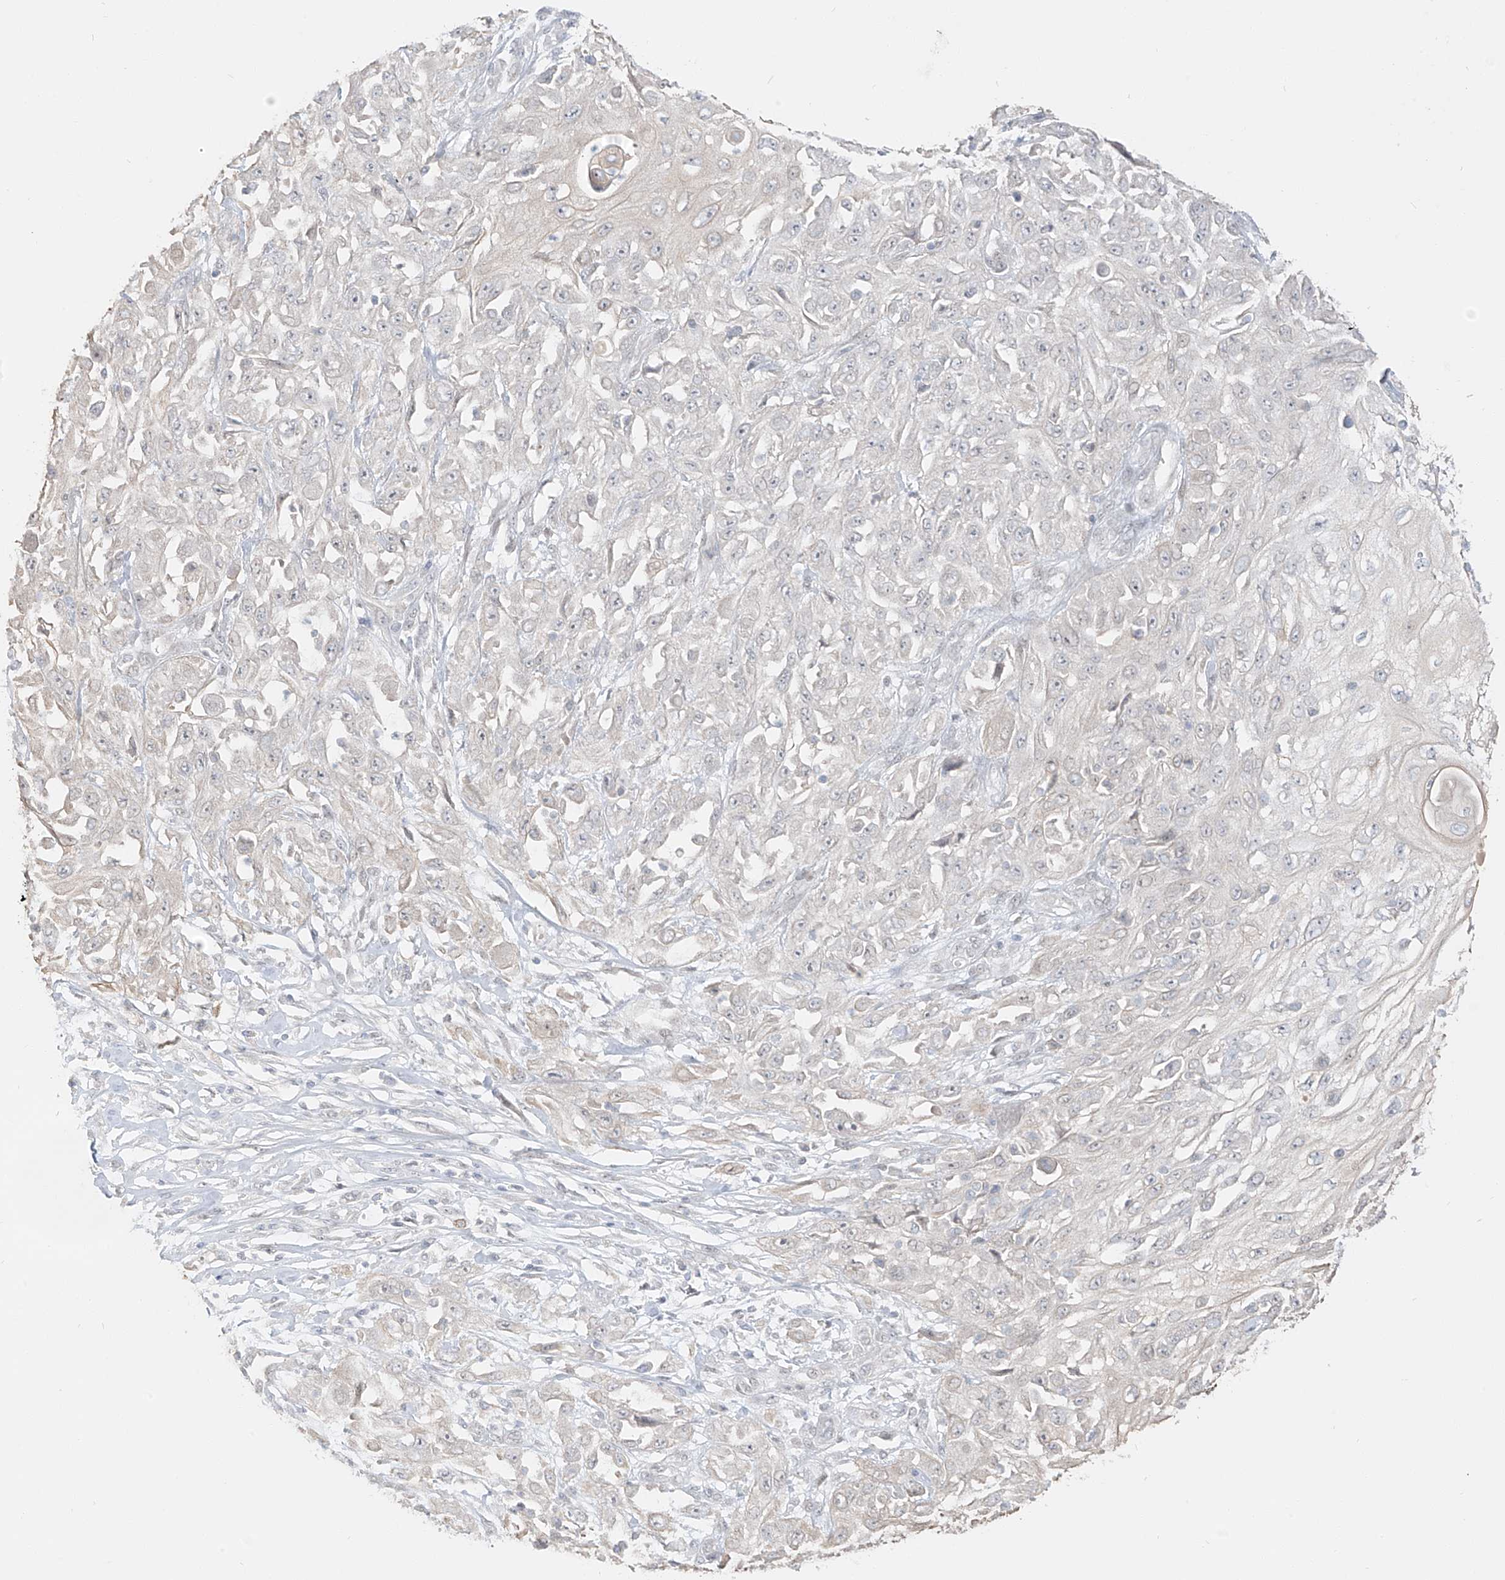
{"staining": {"intensity": "negative", "quantity": "none", "location": "none"}, "tissue": "skin cancer", "cell_type": "Tumor cells", "image_type": "cancer", "snomed": [{"axis": "morphology", "description": "Squamous cell carcinoma, NOS"}, {"axis": "morphology", "description": "Squamous cell carcinoma, metastatic, NOS"}, {"axis": "topography", "description": "Skin"}, {"axis": "topography", "description": "Lymph node"}], "caption": "A photomicrograph of human skin cancer is negative for staining in tumor cells.", "gene": "ZNF774", "patient": {"sex": "male", "age": 75}}